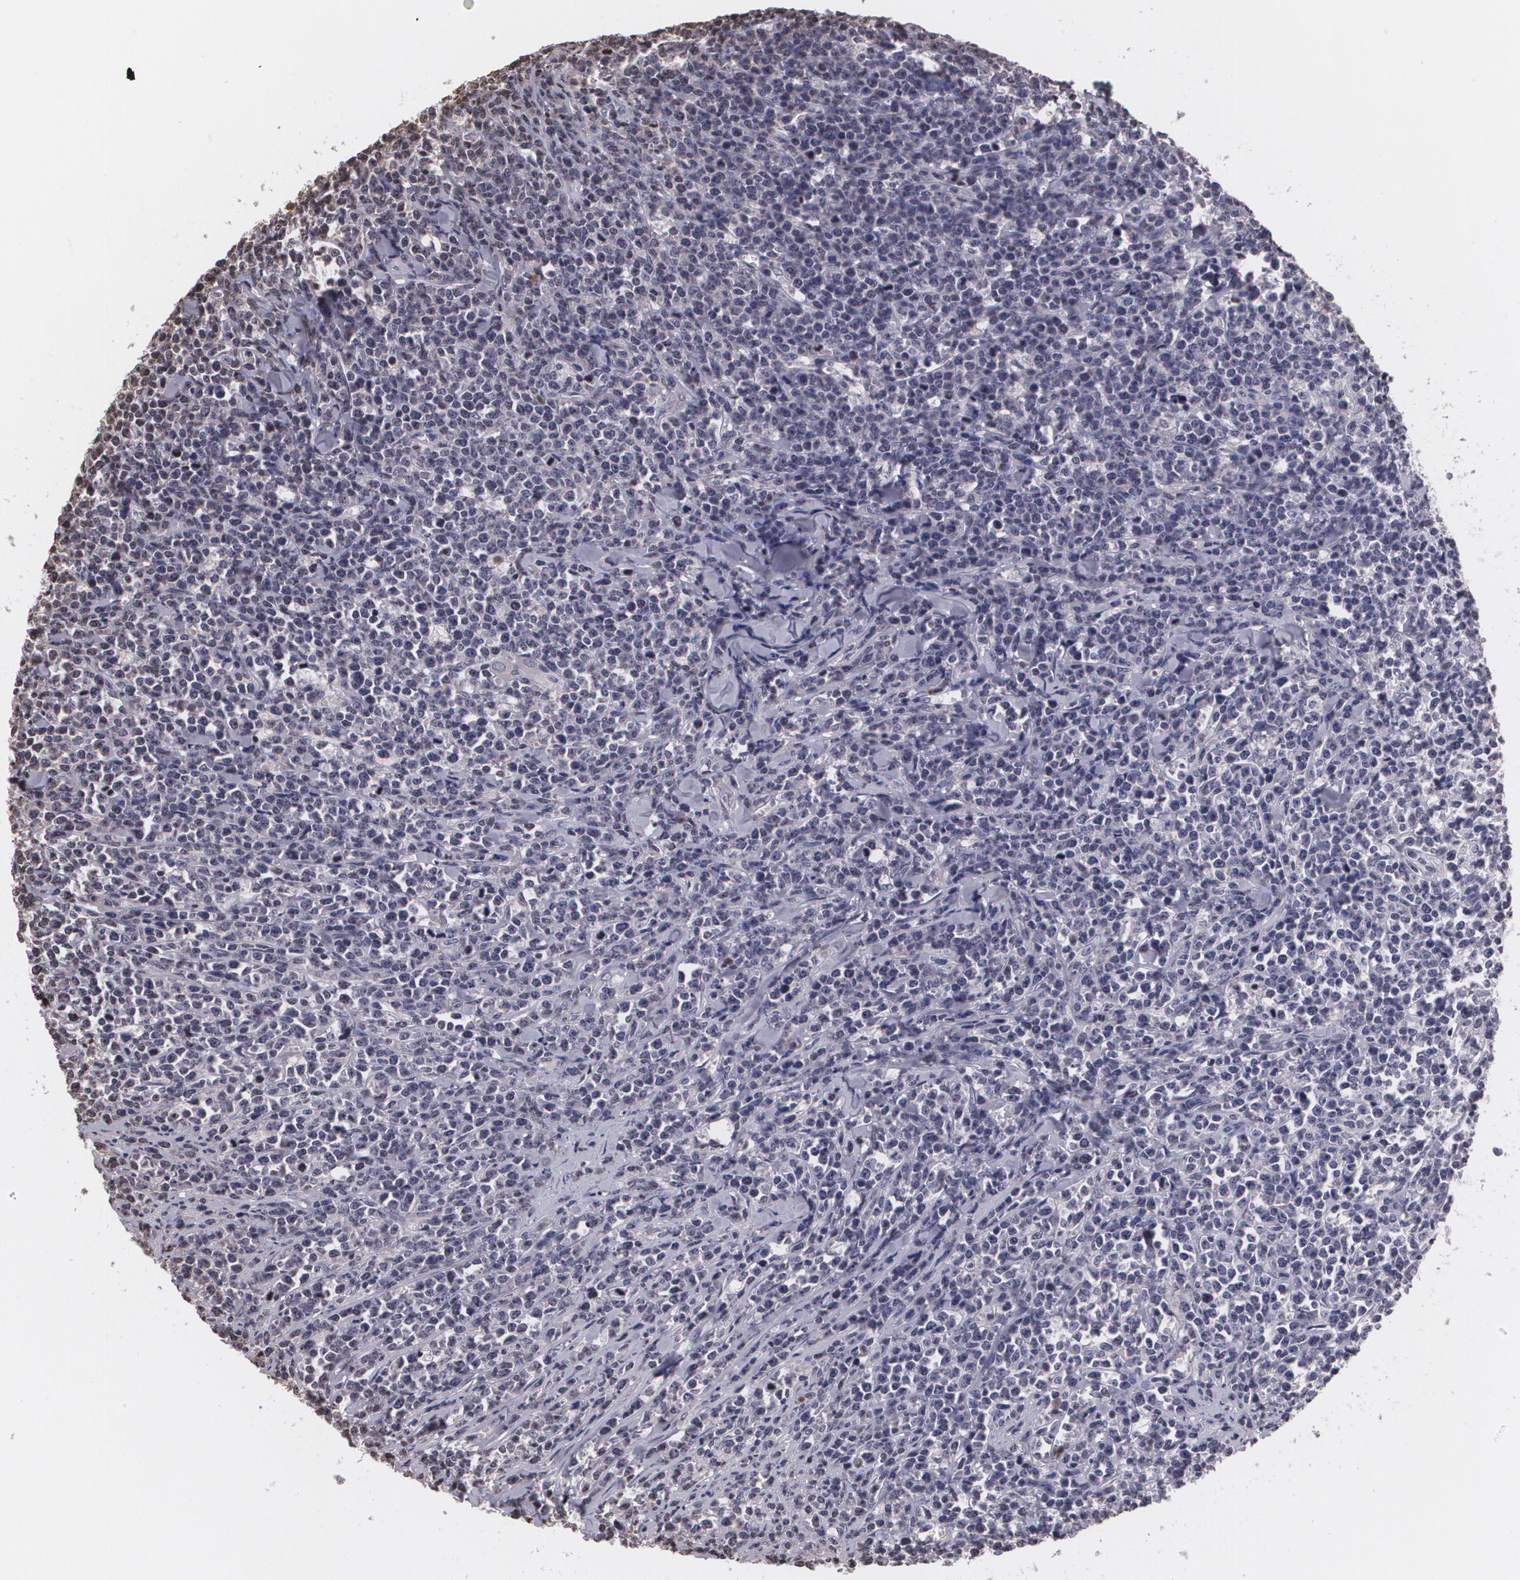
{"staining": {"intensity": "negative", "quantity": "none", "location": "none"}, "tissue": "lymphoma", "cell_type": "Tumor cells", "image_type": "cancer", "snomed": [{"axis": "morphology", "description": "Malignant lymphoma, non-Hodgkin's type, High grade"}, {"axis": "topography", "description": "Small intestine"}, {"axis": "topography", "description": "Colon"}], "caption": "DAB (3,3'-diaminobenzidine) immunohistochemical staining of lymphoma reveals no significant positivity in tumor cells.", "gene": "MUC1", "patient": {"sex": "male", "age": 8}}